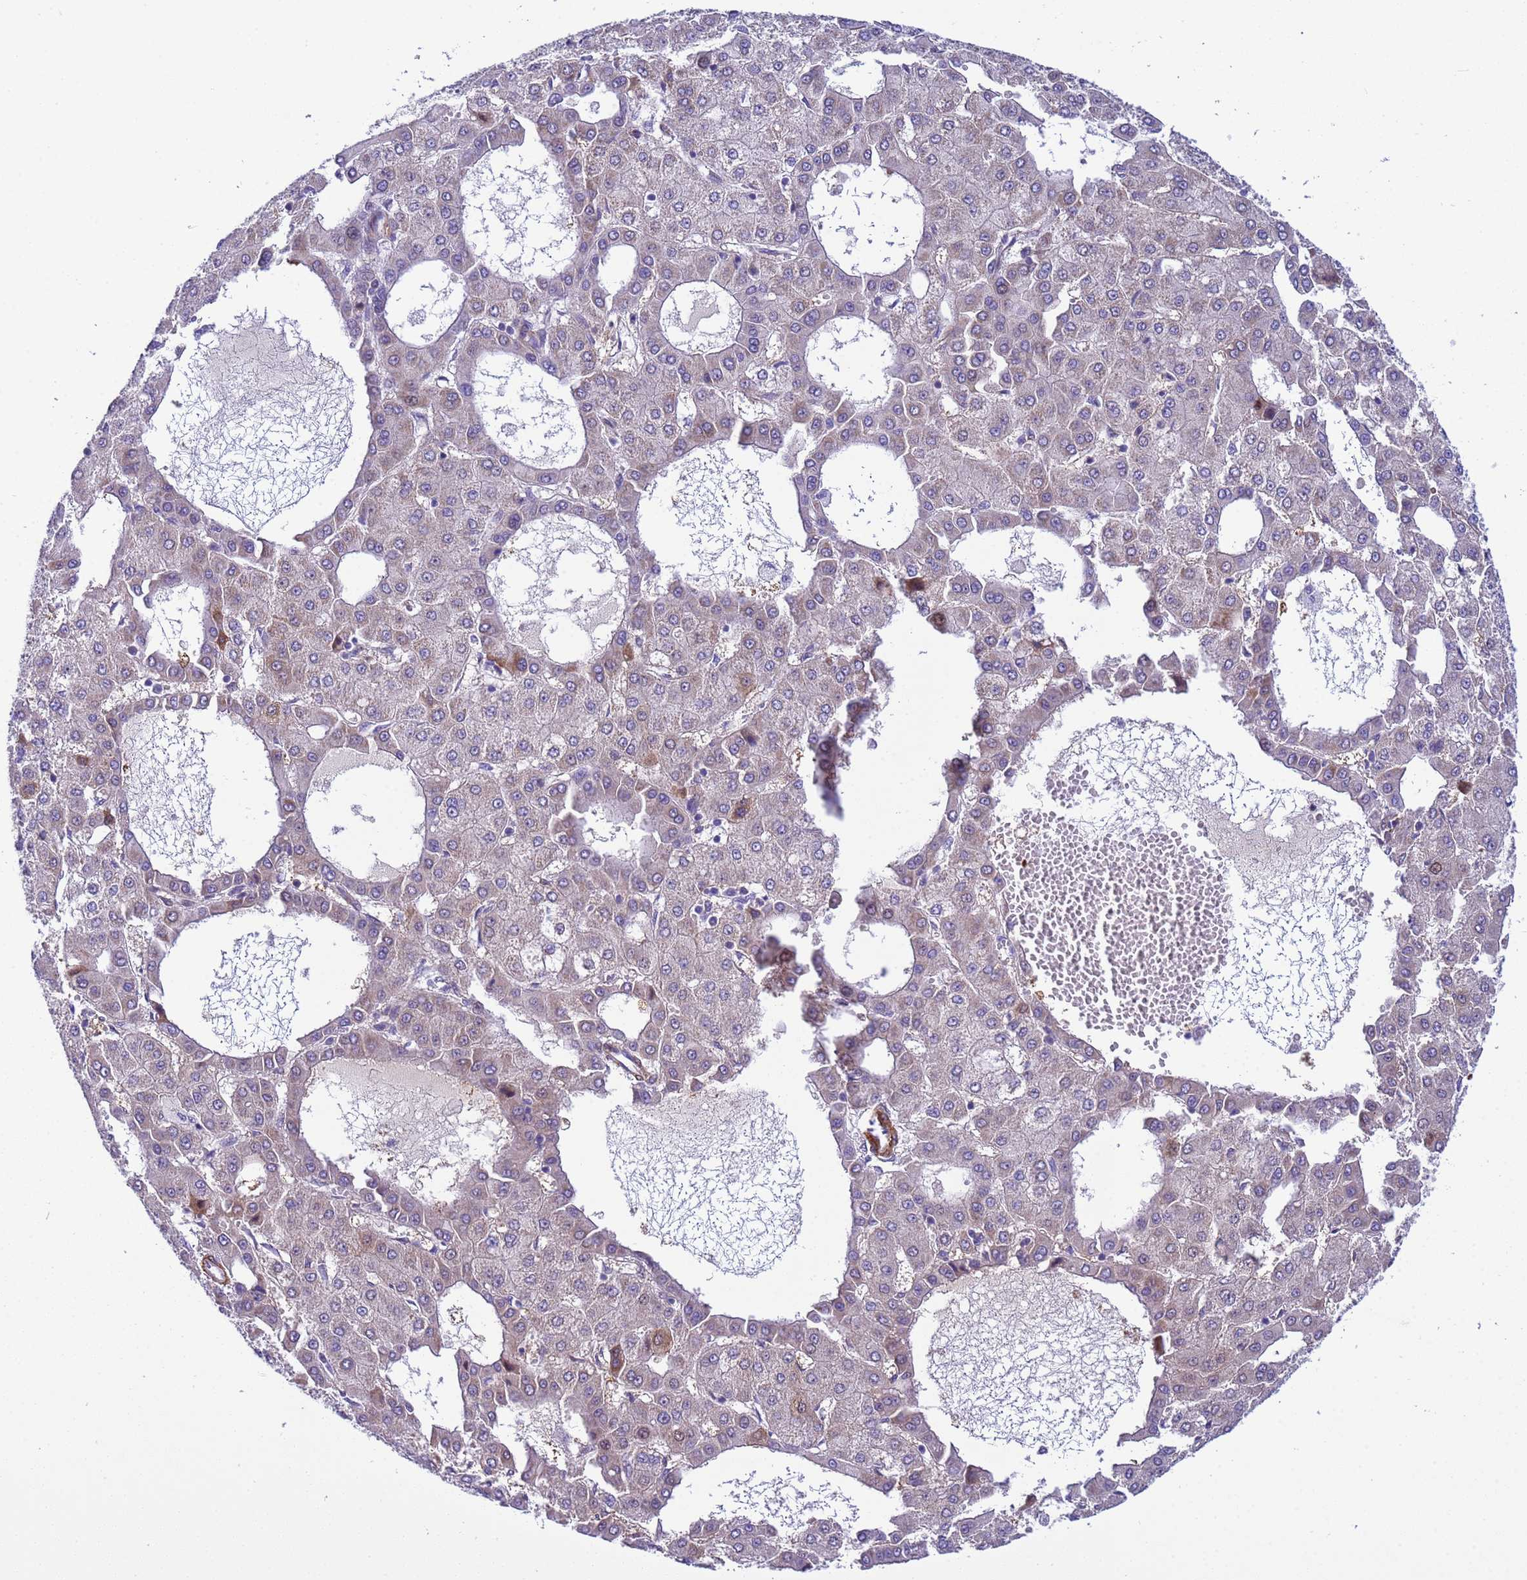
{"staining": {"intensity": "weak", "quantity": "25%-75%", "location": "cytoplasmic/membranous"}, "tissue": "liver cancer", "cell_type": "Tumor cells", "image_type": "cancer", "snomed": [{"axis": "morphology", "description": "Carcinoma, Hepatocellular, NOS"}, {"axis": "topography", "description": "Liver"}], "caption": "Immunohistochemistry (IHC) of liver hepatocellular carcinoma reveals low levels of weak cytoplasmic/membranous staining in about 25%-75% of tumor cells. (DAB IHC, brown staining for protein, blue staining for nuclei).", "gene": "P2RX7", "patient": {"sex": "male", "age": 47}}